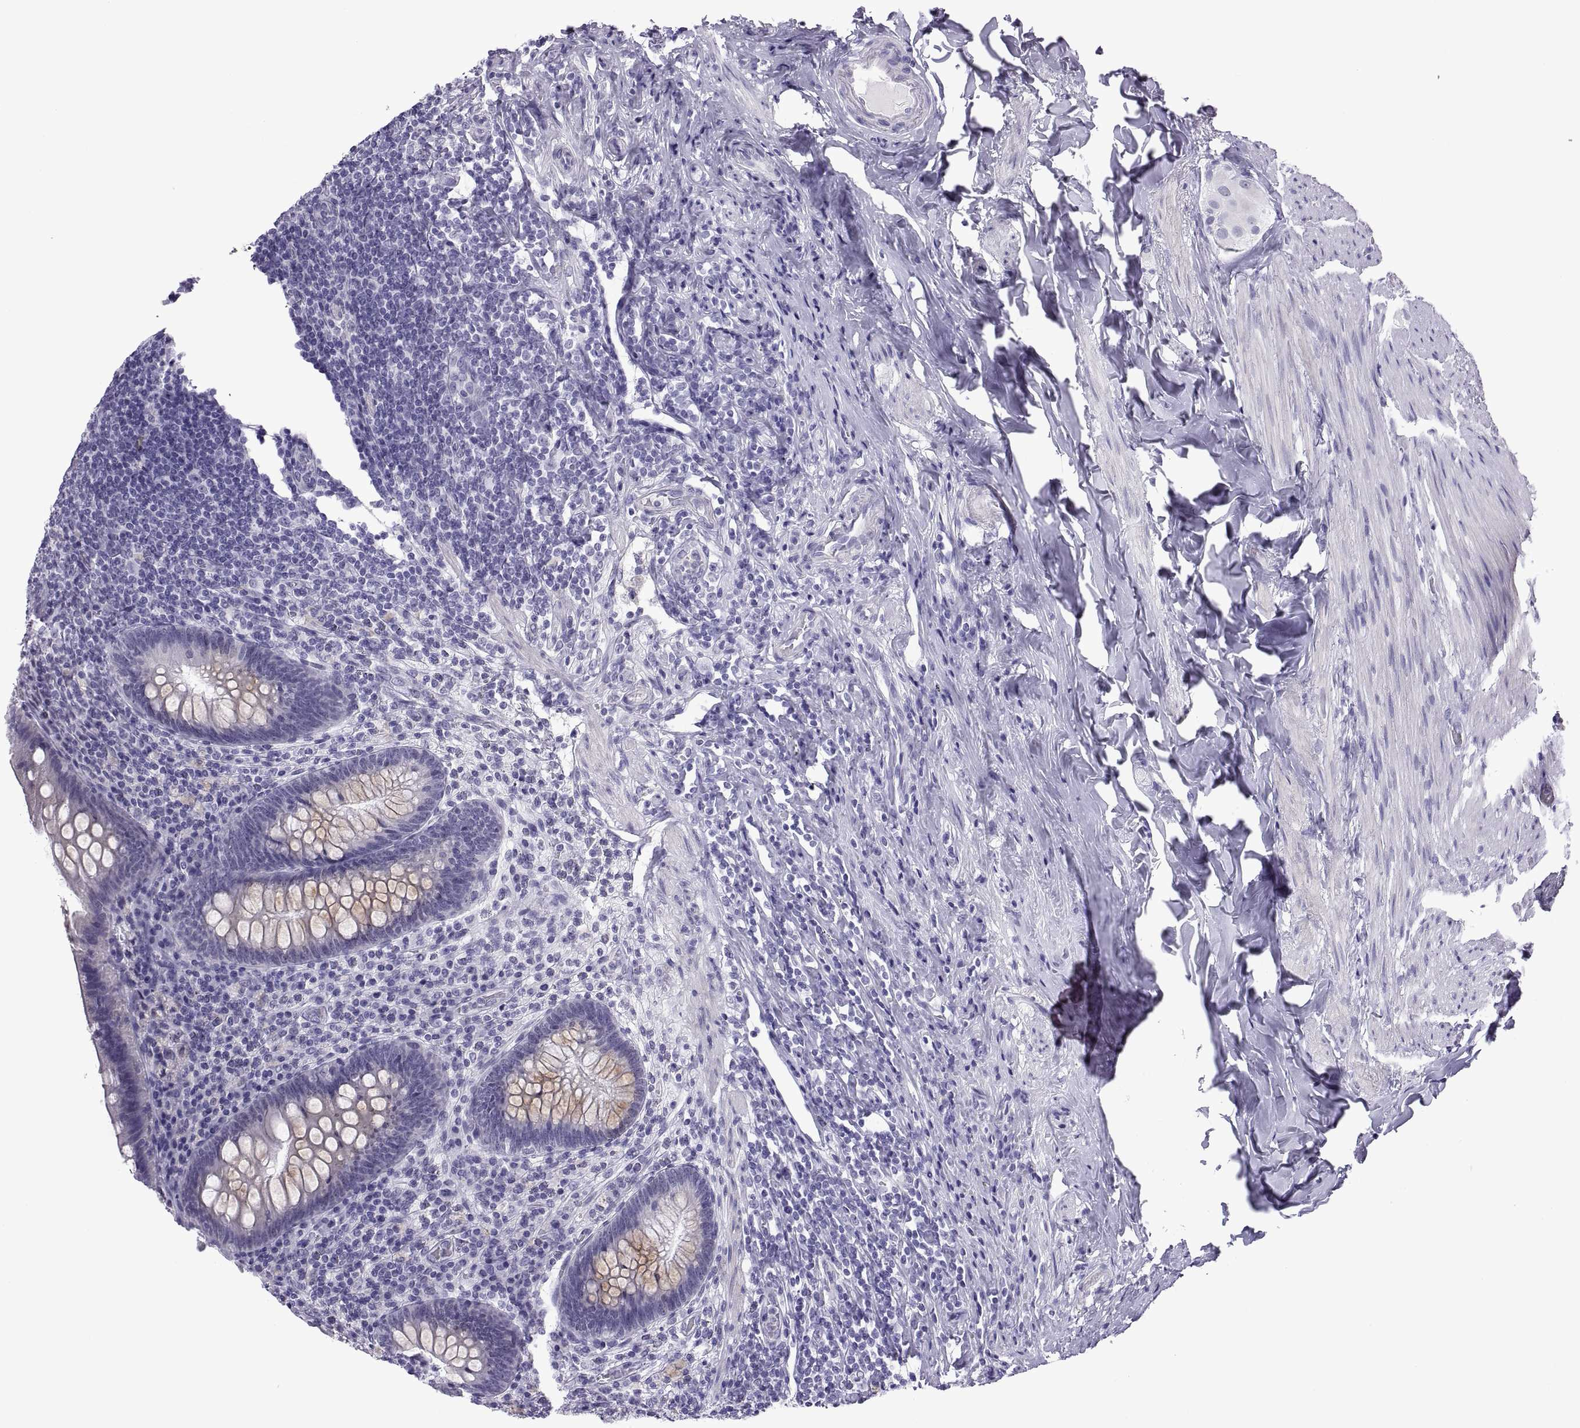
{"staining": {"intensity": "negative", "quantity": "none", "location": "none"}, "tissue": "appendix", "cell_type": "Glandular cells", "image_type": "normal", "snomed": [{"axis": "morphology", "description": "Normal tissue, NOS"}, {"axis": "topography", "description": "Appendix"}], "caption": "Immunohistochemical staining of normal human appendix displays no significant staining in glandular cells.", "gene": "C3orf22", "patient": {"sex": "male", "age": 47}}